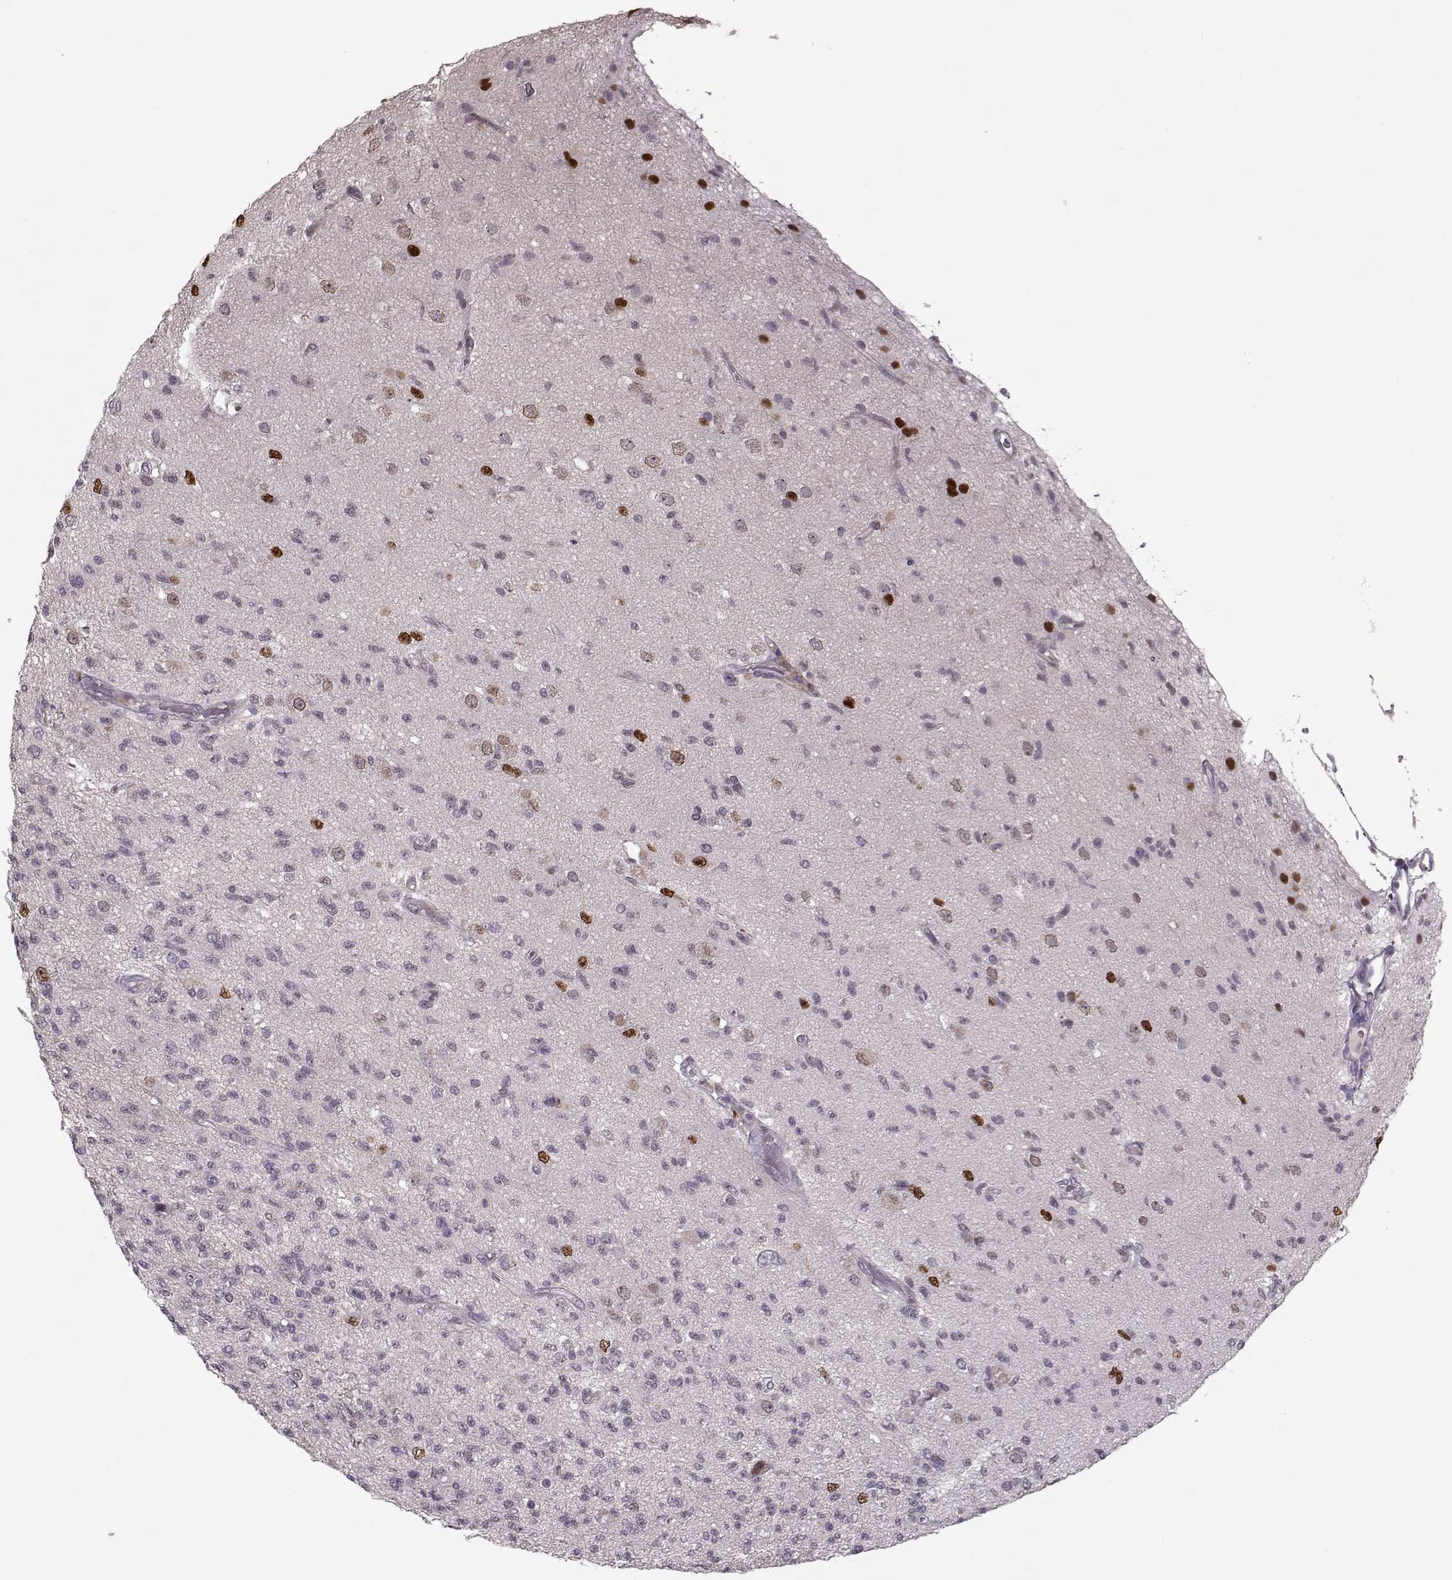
{"staining": {"intensity": "negative", "quantity": "none", "location": "none"}, "tissue": "glioma", "cell_type": "Tumor cells", "image_type": "cancer", "snomed": [{"axis": "morphology", "description": "Glioma, malignant, High grade"}, {"axis": "topography", "description": "Brain"}], "caption": "IHC histopathology image of neoplastic tissue: human glioma stained with DAB demonstrates no significant protein staining in tumor cells.", "gene": "DNAI3", "patient": {"sex": "male", "age": 56}}